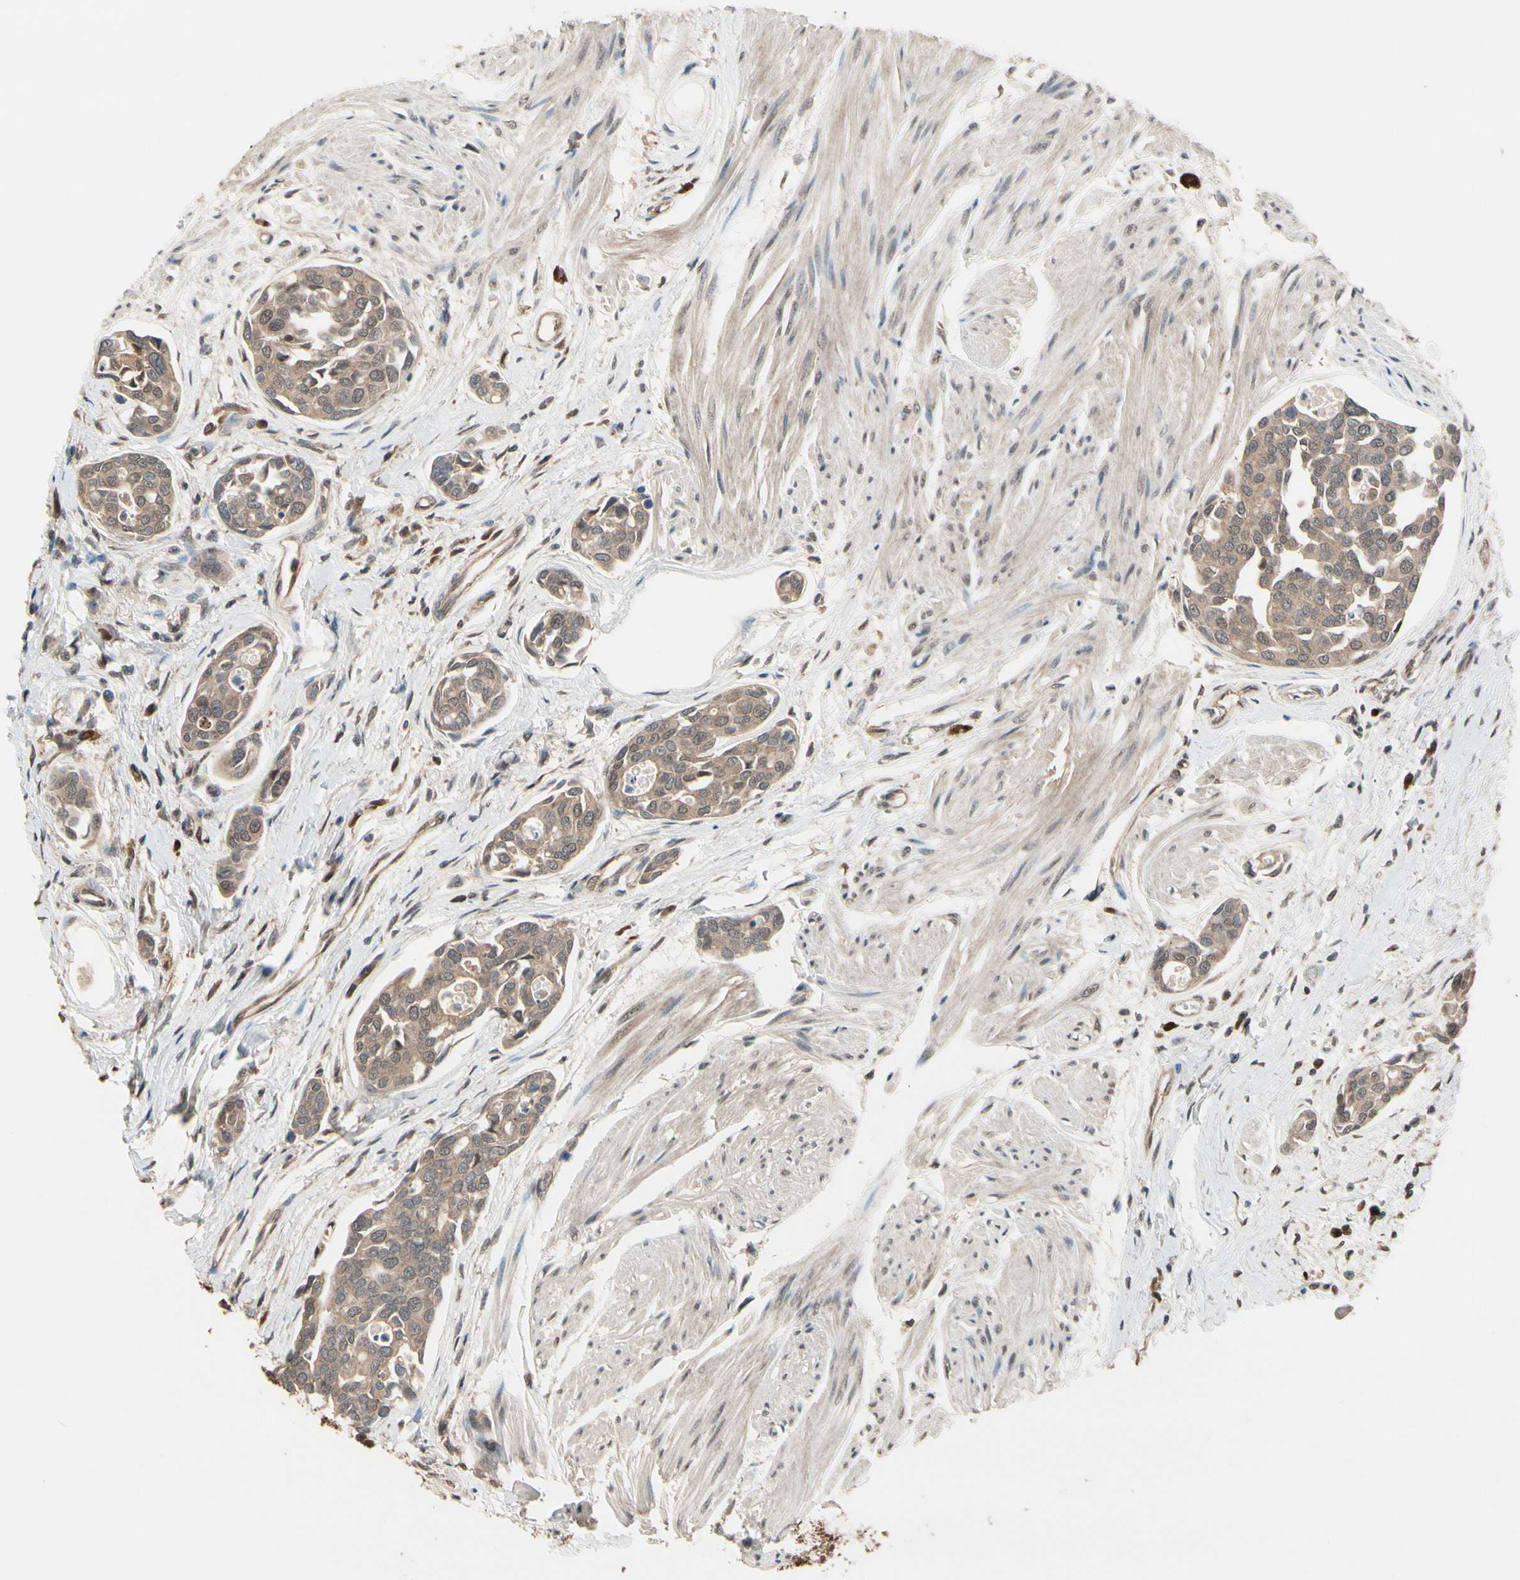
{"staining": {"intensity": "moderate", "quantity": ">75%", "location": "cytoplasmic/membranous"}, "tissue": "urothelial cancer", "cell_type": "Tumor cells", "image_type": "cancer", "snomed": [{"axis": "morphology", "description": "Urothelial carcinoma, High grade"}, {"axis": "topography", "description": "Urinary bladder"}], "caption": "Immunohistochemistry micrograph of neoplastic tissue: human high-grade urothelial carcinoma stained using IHC demonstrates medium levels of moderate protein expression localized specifically in the cytoplasmic/membranous of tumor cells, appearing as a cytoplasmic/membranous brown color.", "gene": "PNPLA7", "patient": {"sex": "male", "age": 78}}